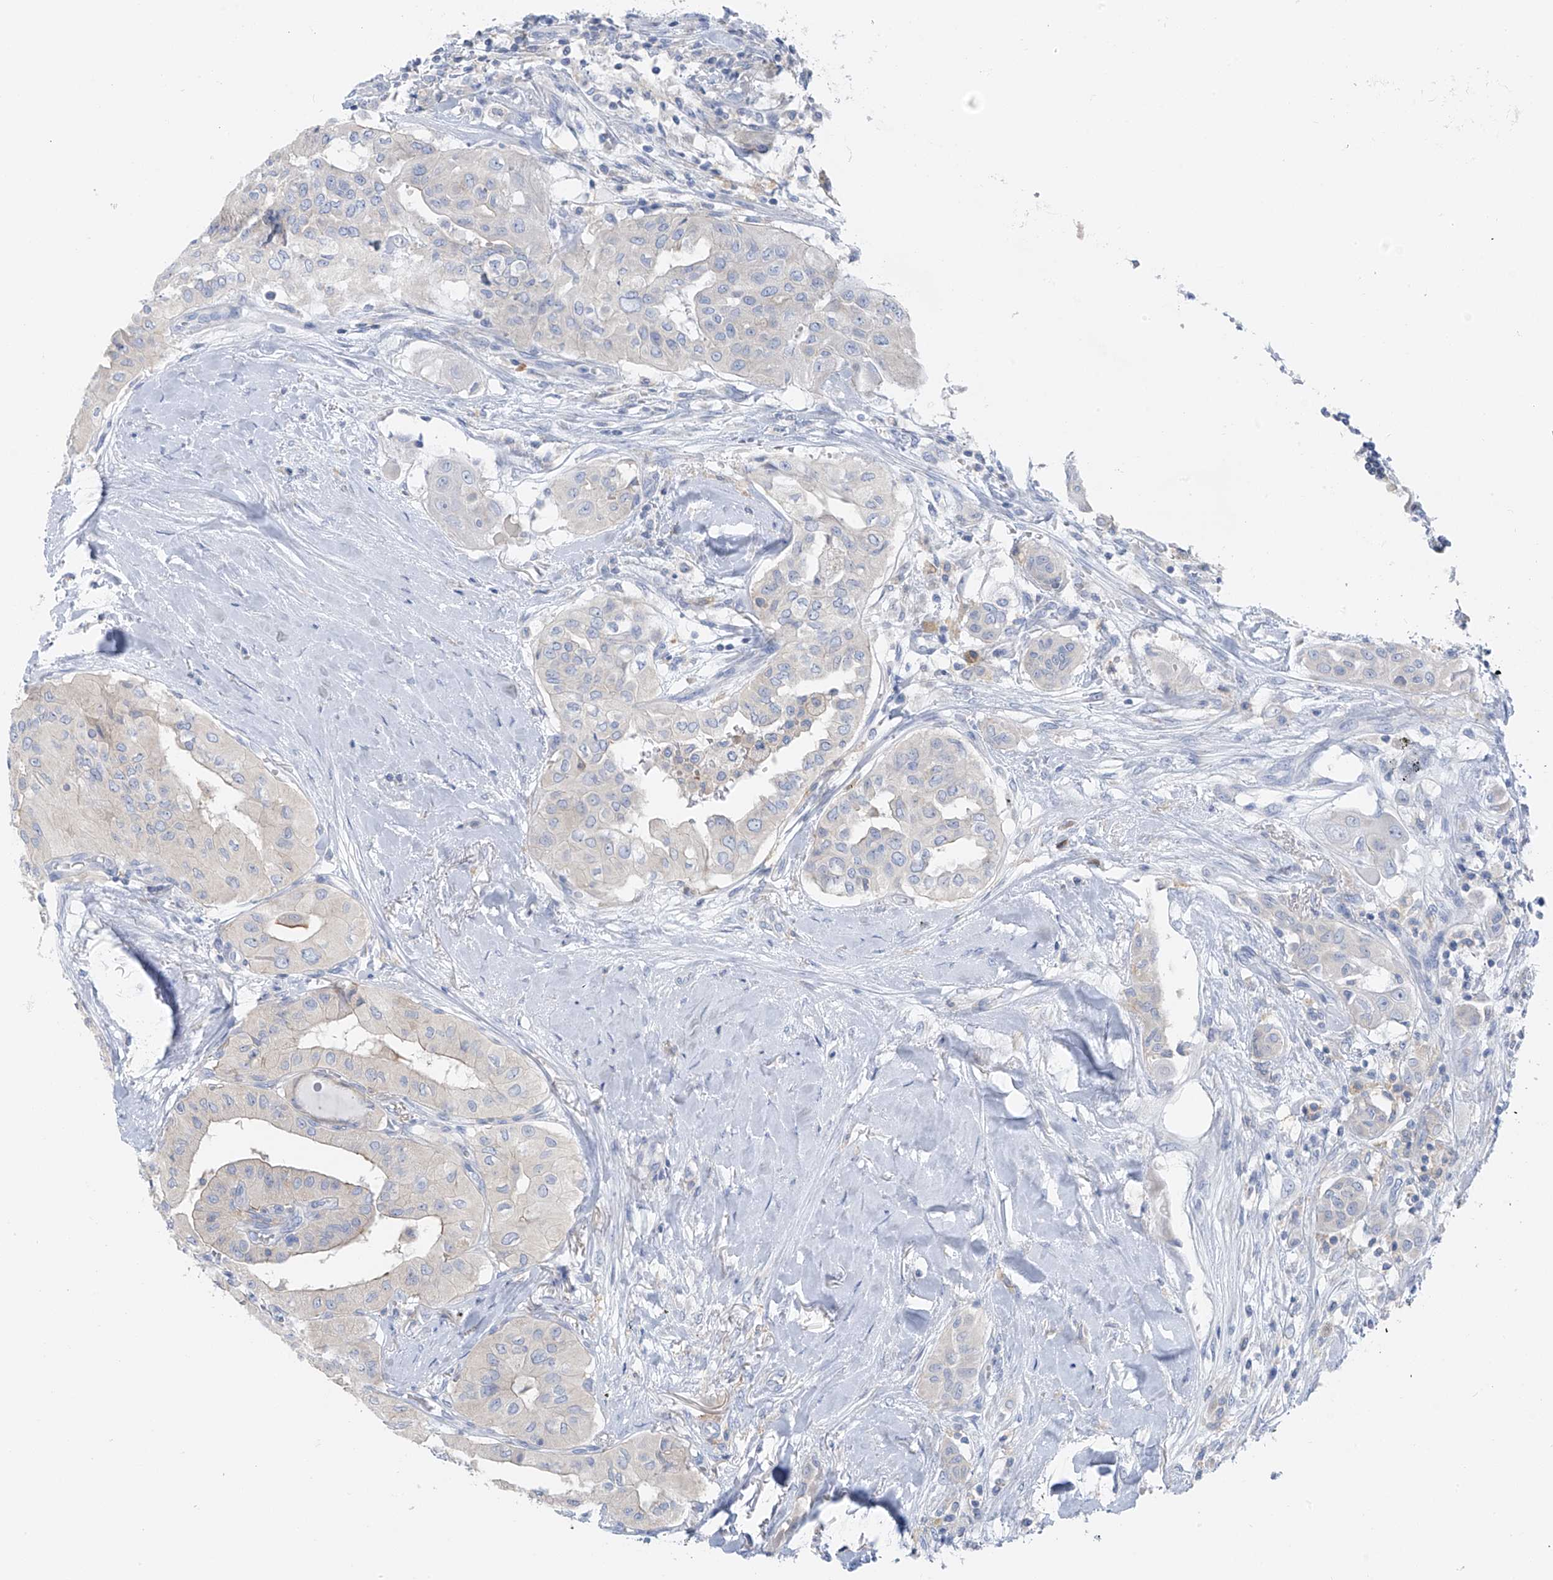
{"staining": {"intensity": "weak", "quantity": "<25%", "location": "cytoplasmic/membranous"}, "tissue": "thyroid cancer", "cell_type": "Tumor cells", "image_type": "cancer", "snomed": [{"axis": "morphology", "description": "Papillary adenocarcinoma, NOS"}, {"axis": "topography", "description": "Thyroid gland"}], "caption": "An image of human papillary adenocarcinoma (thyroid) is negative for staining in tumor cells.", "gene": "POMGNT2", "patient": {"sex": "female", "age": 59}}